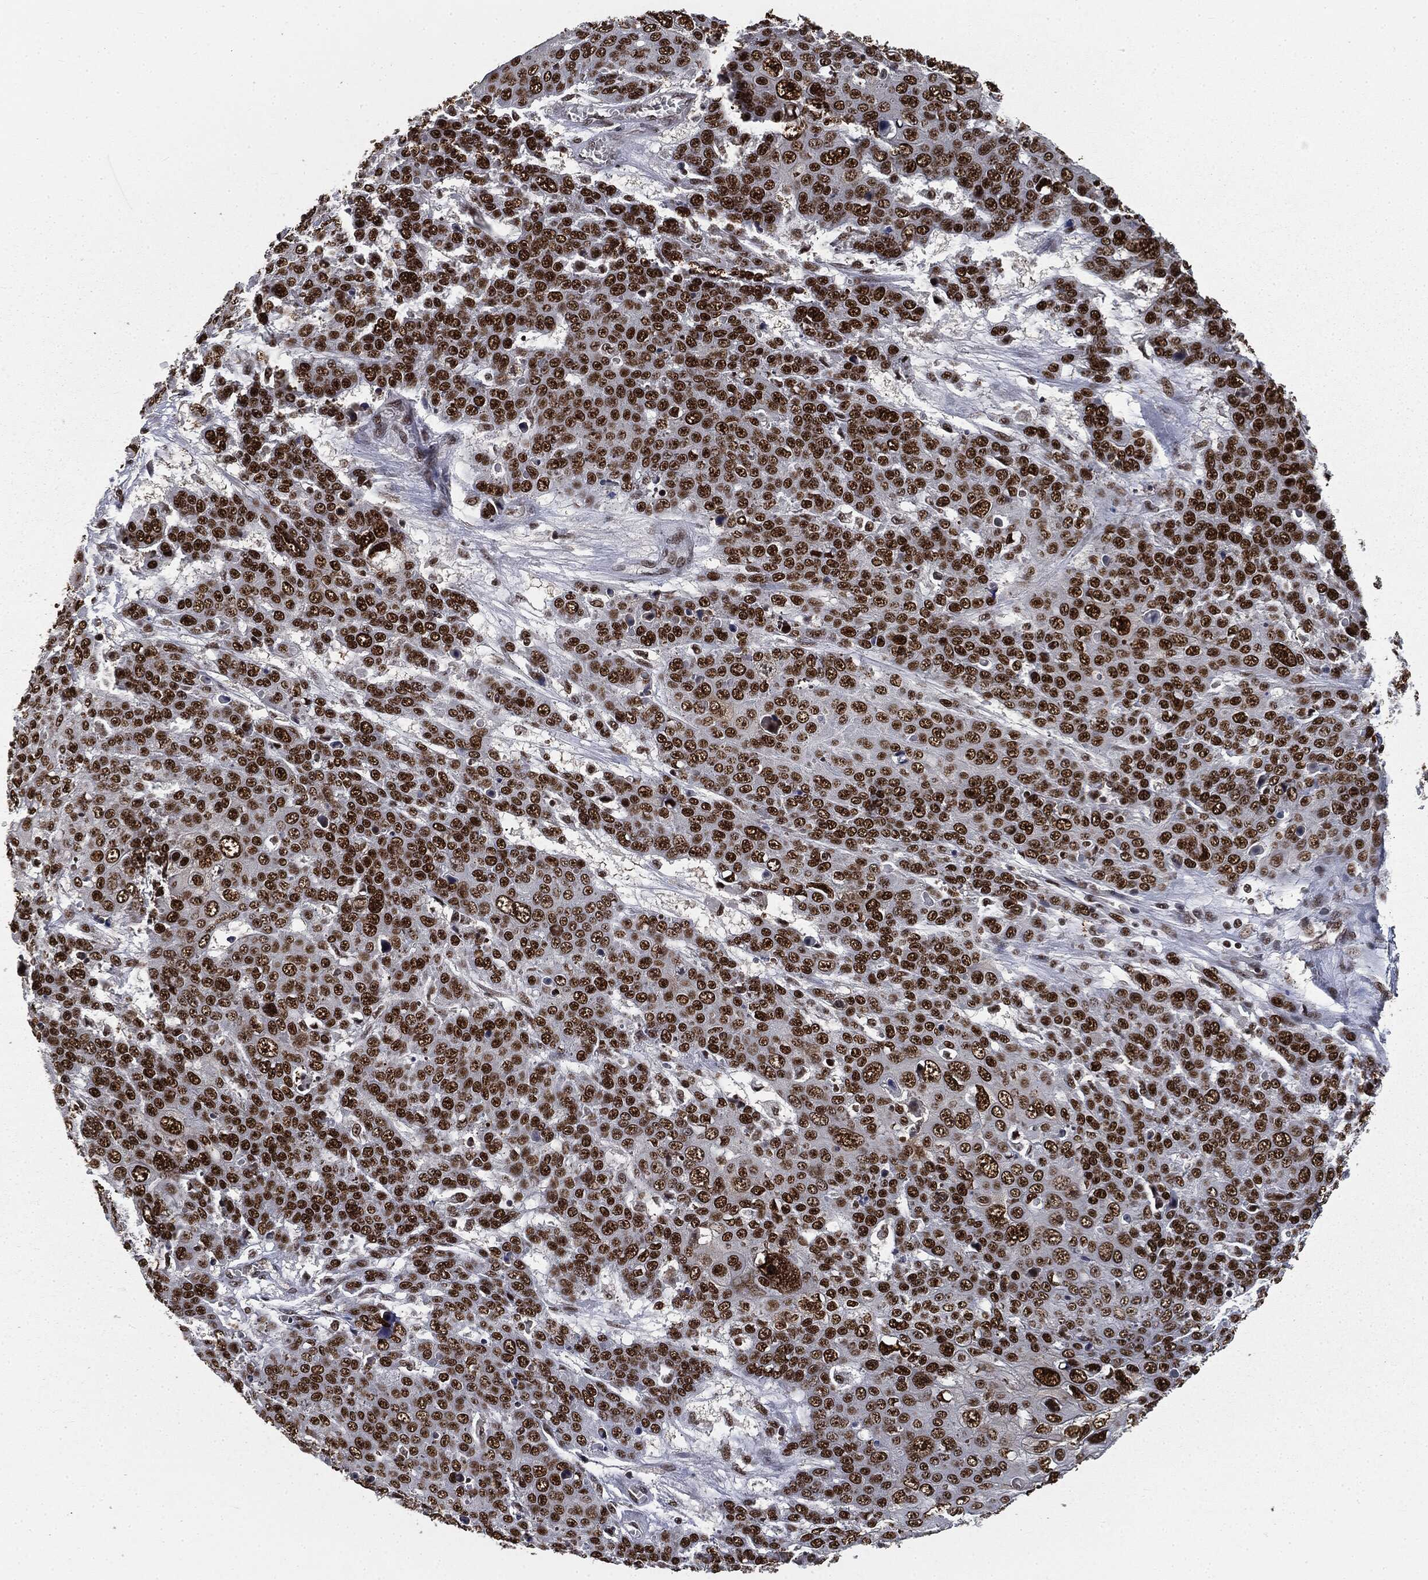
{"staining": {"intensity": "strong", "quantity": ">75%", "location": "nuclear"}, "tissue": "skin cancer", "cell_type": "Tumor cells", "image_type": "cancer", "snomed": [{"axis": "morphology", "description": "Squamous cell carcinoma, NOS"}, {"axis": "topography", "description": "Skin"}], "caption": "Strong nuclear expression is present in approximately >75% of tumor cells in squamous cell carcinoma (skin).", "gene": "DPH2", "patient": {"sex": "male", "age": 71}}